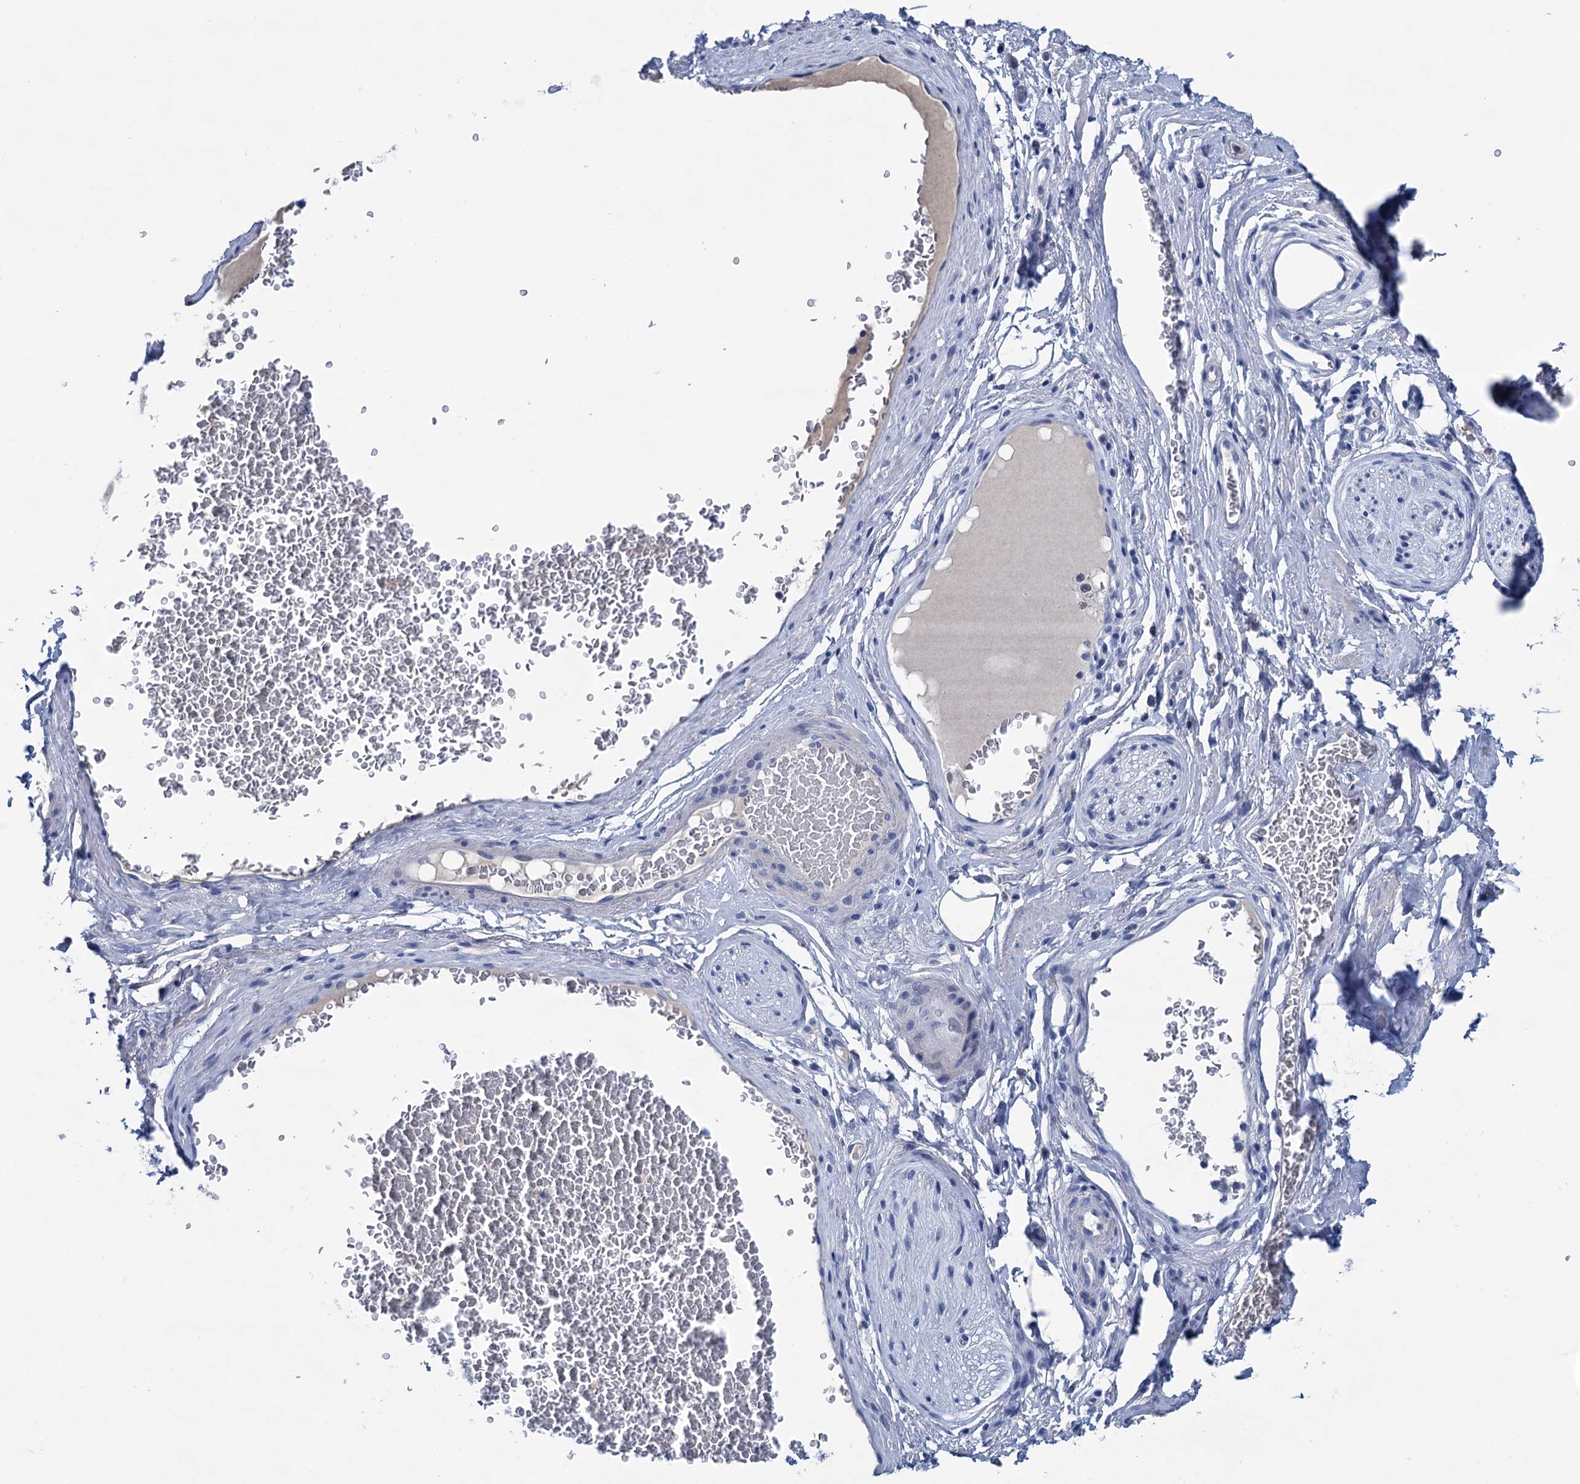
{"staining": {"intensity": "negative", "quantity": "none", "location": "none"}, "tissue": "adipose tissue", "cell_type": "Adipocytes", "image_type": "normal", "snomed": [{"axis": "morphology", "description": "Normal tissue, NOS"}, {"axis": "morphology", "description": "Adenocarcinoma, NOS"}, {"axis": "topography", "description": "Rectum"}, {"axis": "topography", "description": "Vagina"}, {"axis": "topography", "description": "Peripheral nerve tissue"}], "caption": "This is an IHC histopathology image of benign adipose tissue. There is no staining in adipocytes.", "gene": "MYOZ3", "patient": {"sex": "female", "age": 71}}